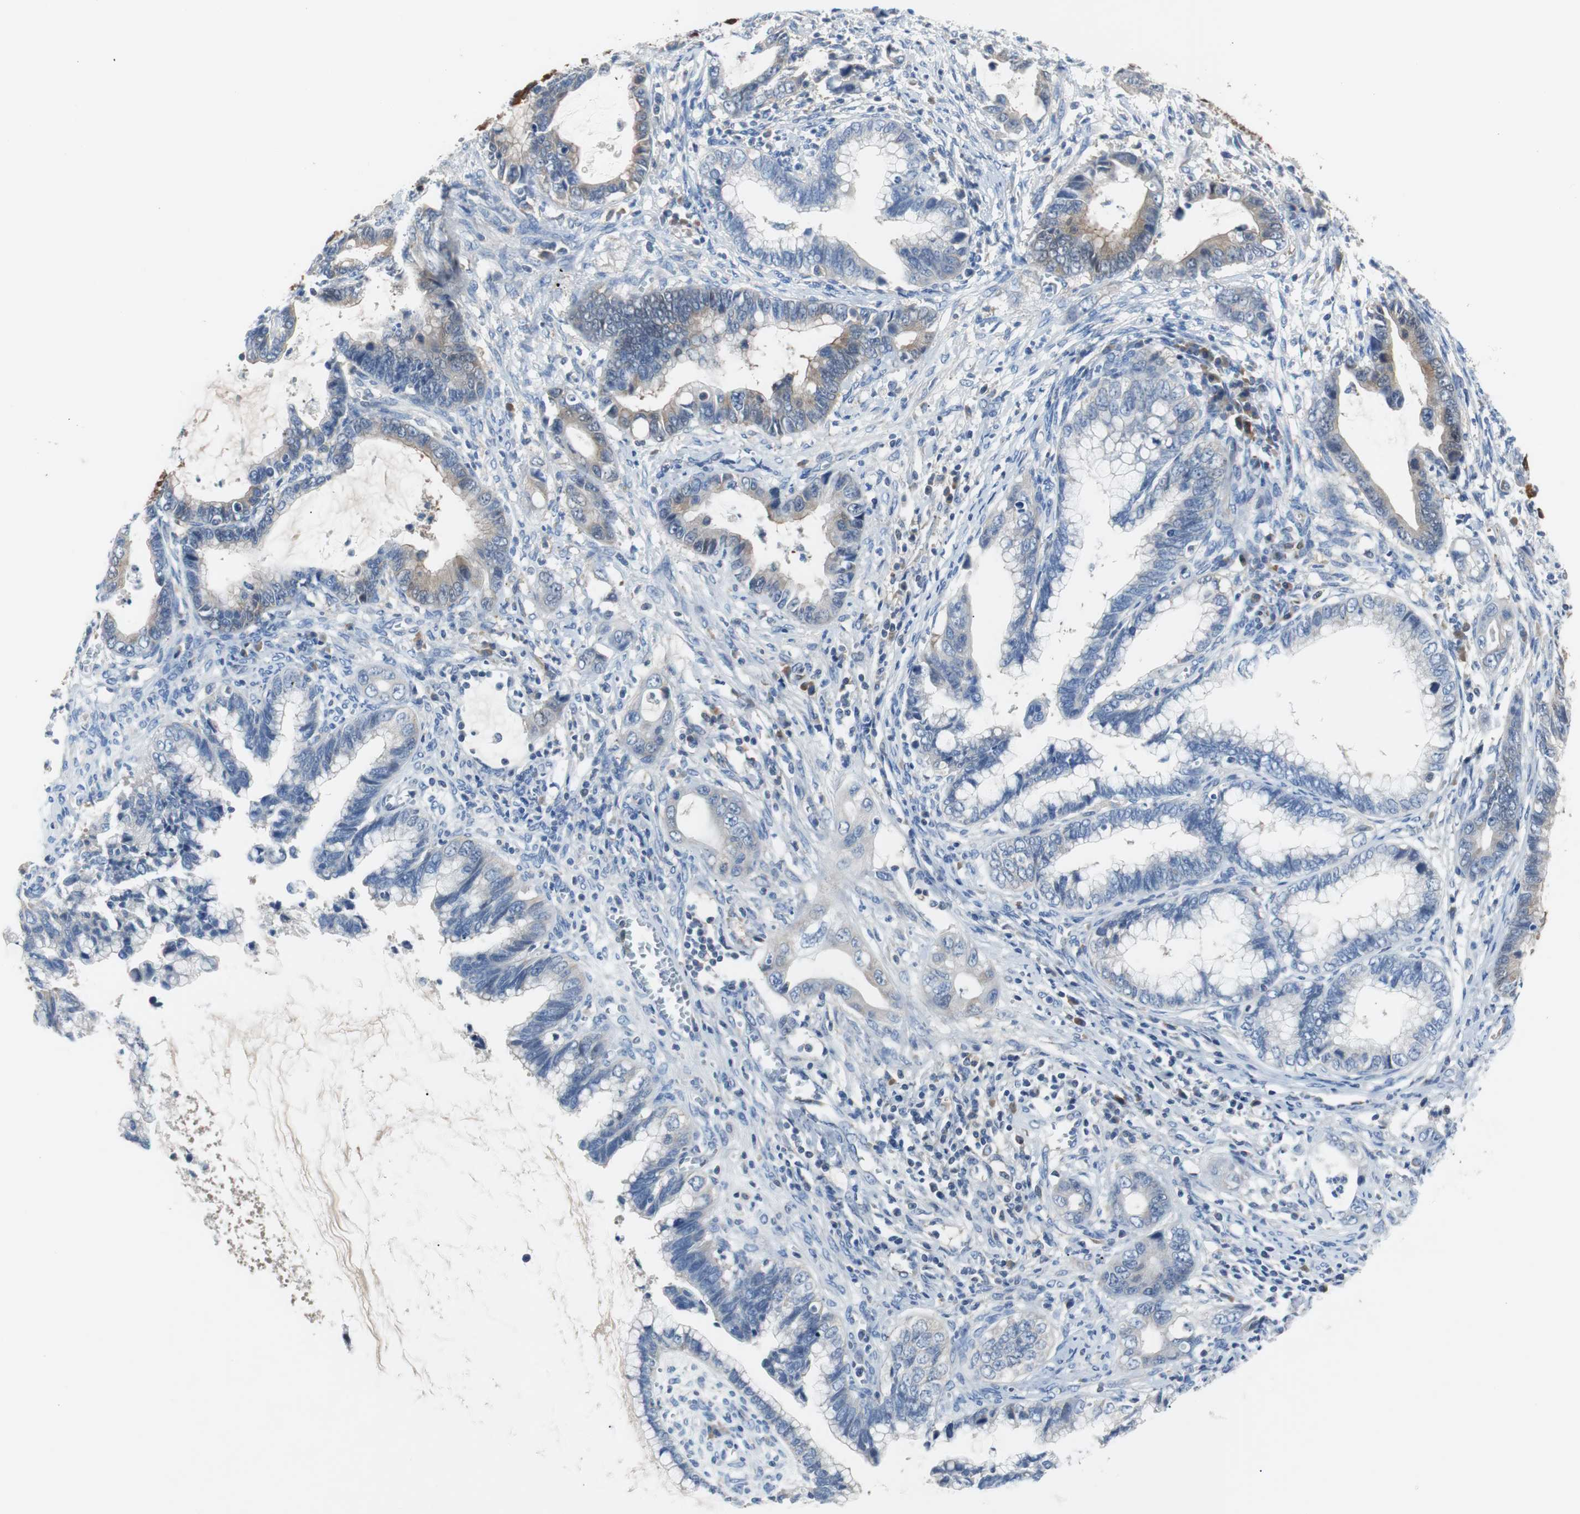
{"staining": {"intensity": "weak", "quantity": "25%-75%", "location": "cytoplasmic/membranous"}, "tissue": "cervical cancer", "cell_type": "Tumor cells", "image_type": "cancer", "snomed": [{"axis": "morphology", "description": "Adenocarcinoma, NOS"}, {"axis": "topography", "description": "Cervix"}], "caption": "Cervical adenocarcinoma stained with a brown dye demonstrates weak cytoplasmic/membranous positive expression in about 25%-75% of tumor cells.", "gene": "EEF2K", "patient": {"sex": "female", "age": 44}}